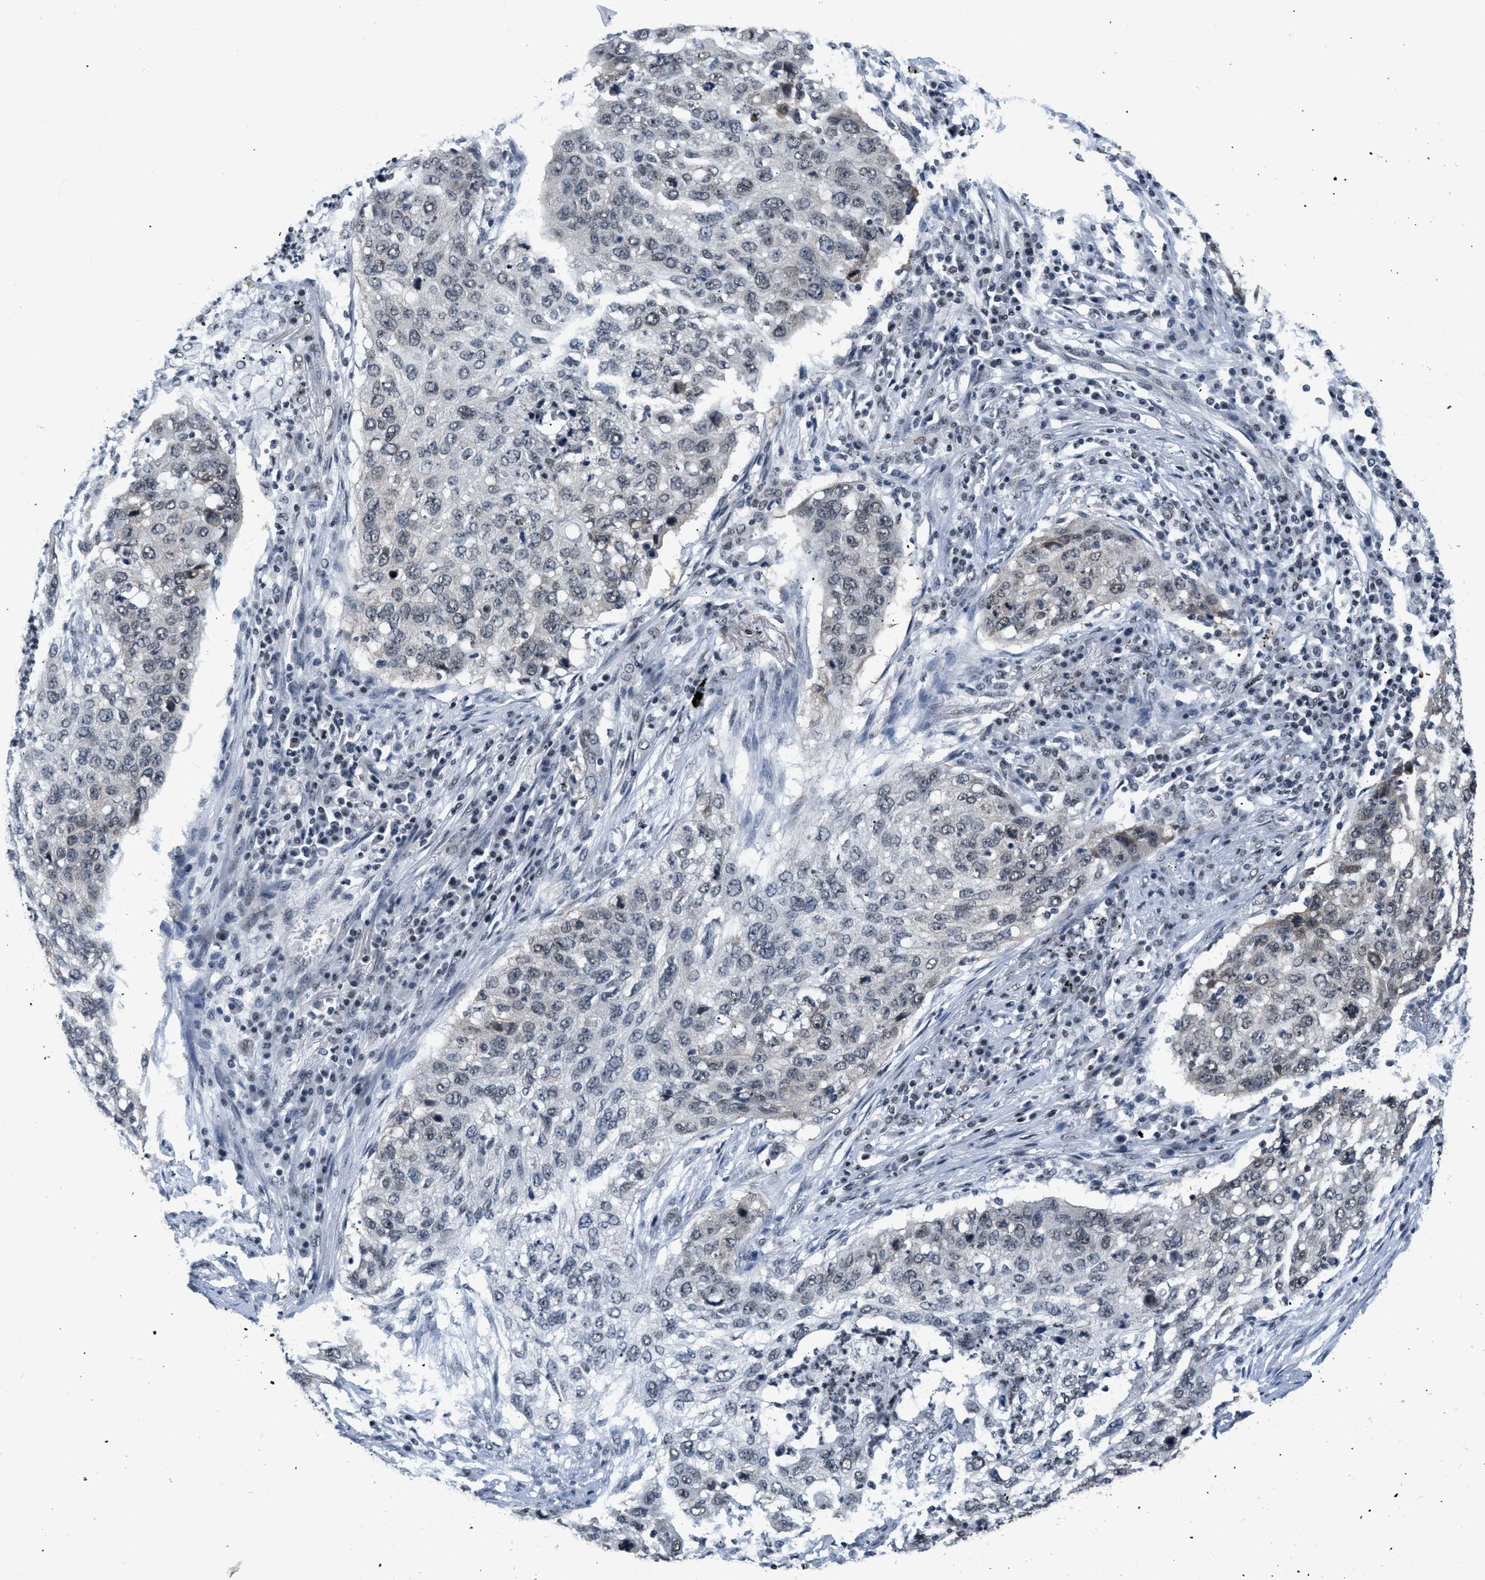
{"staining": {"intensity": "weak", "quantity": "<25%", "location": "nuclear"}, "tissue": "lung cancer", "cell_type": "Tumor cells", "image_type": "cancer", "snomed": [{"axis": "morphology", "description": "Squamous cell carcinoma, NOS"}, {"axis": "topography", "description": "Lung"}], "caption": "DAB immunohistochemical staining of lung cancer (squamous cell carcinoma) shows no significant expression in tumor cells.", "gene": "RAF1", "patient": {"sex": "female", "age": 63}}